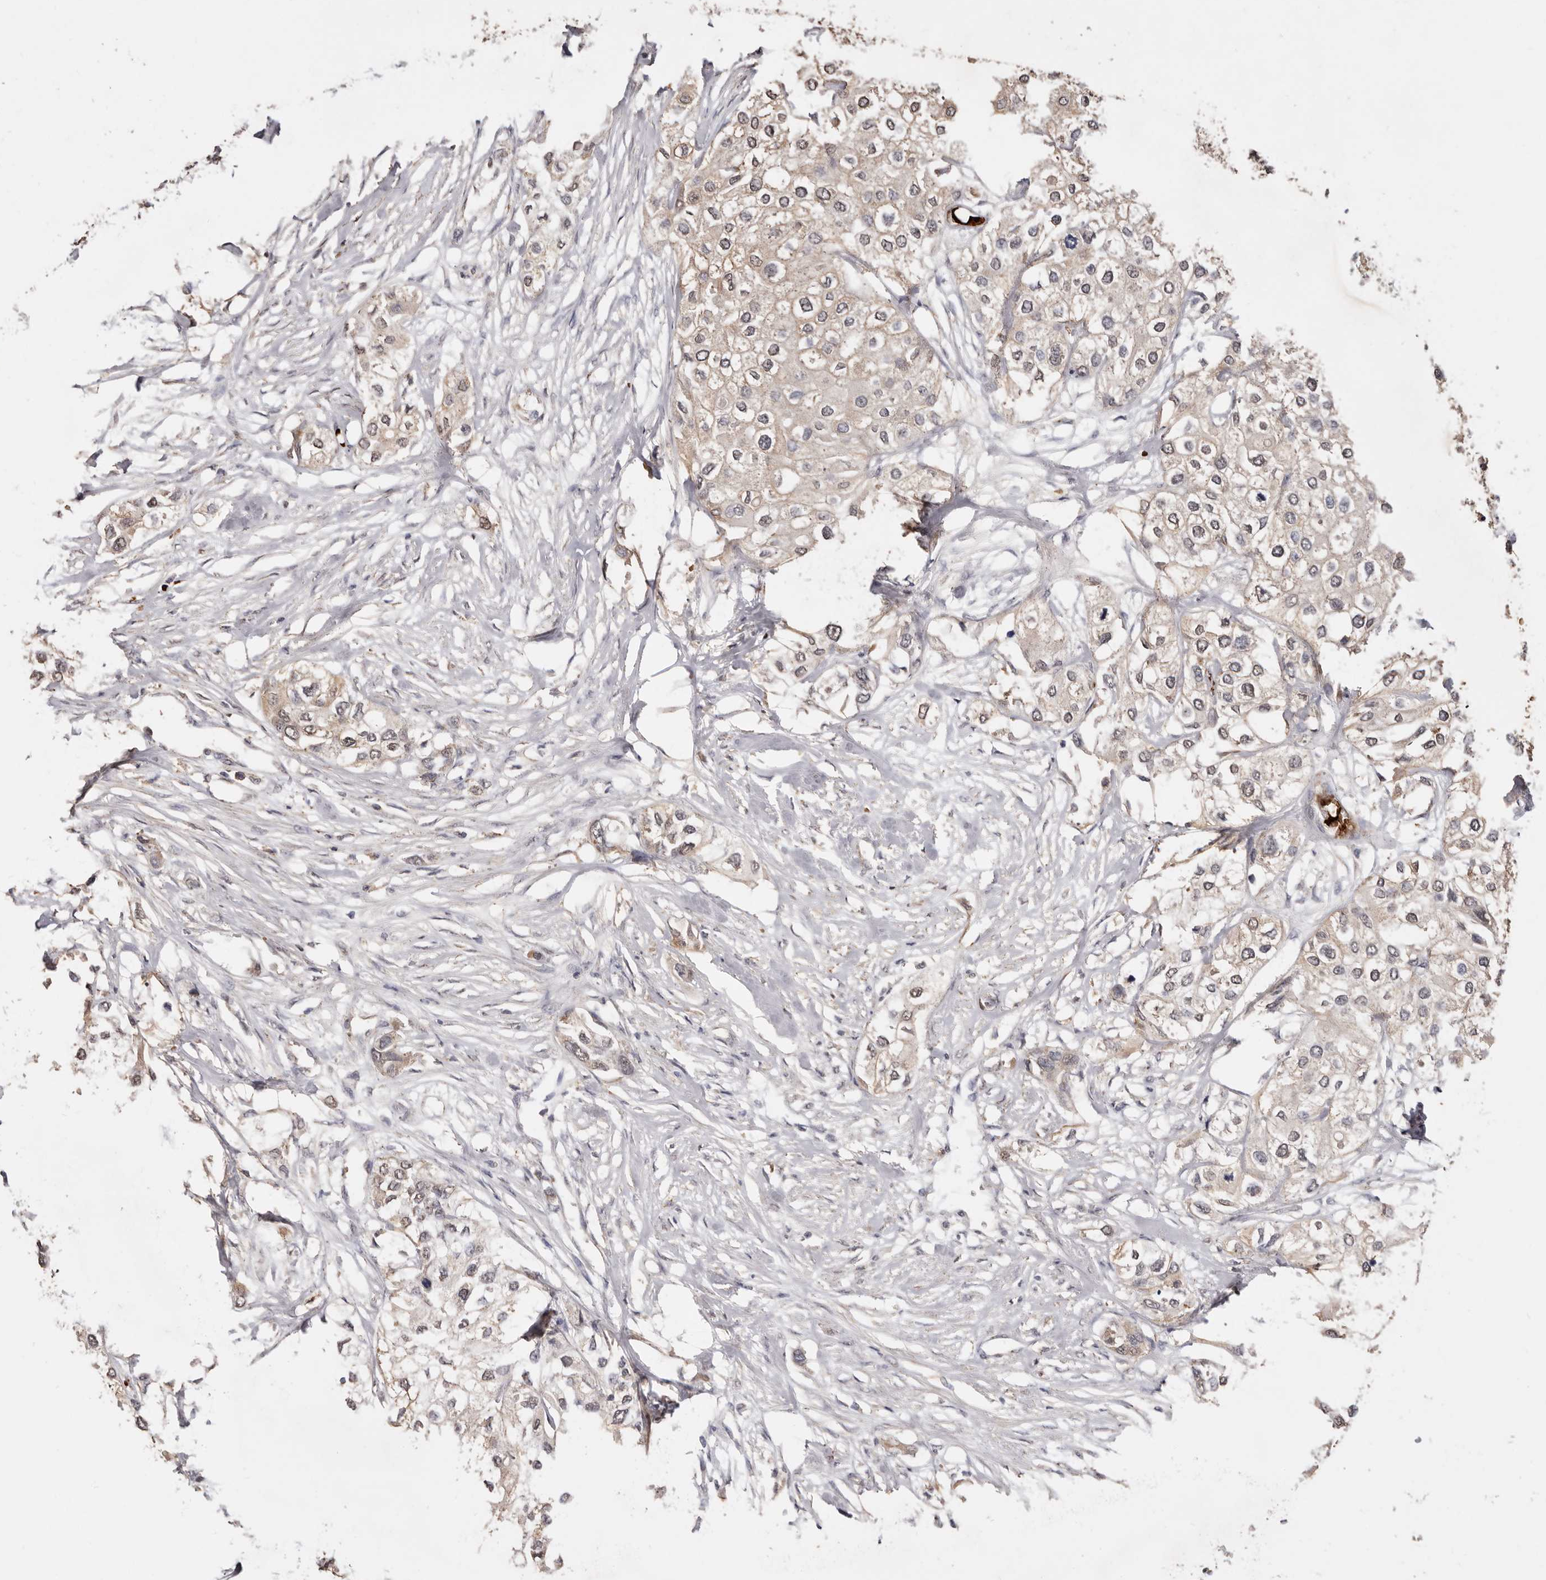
{"staining": {"intensity": "weak", "quantity": "25%-75%", "location": "cytoplasmic/membranous"}, "tissue": "urothelial cancer", "cell_type": "Tumor cells", "image_type": "cancer", "snomed": [{"axis": "morphology", "description": "Urothelial carcinoma, High grade"}, {"axis": "topography", "description": "Urinary bladder"}], "caption": "Human urothelial carcinoma (high-grade) stained with a protein marker reveals weak staining in tumor cells.", "gene": "GRAMD2A", "patient": {"sex": "male", "age": 64}}